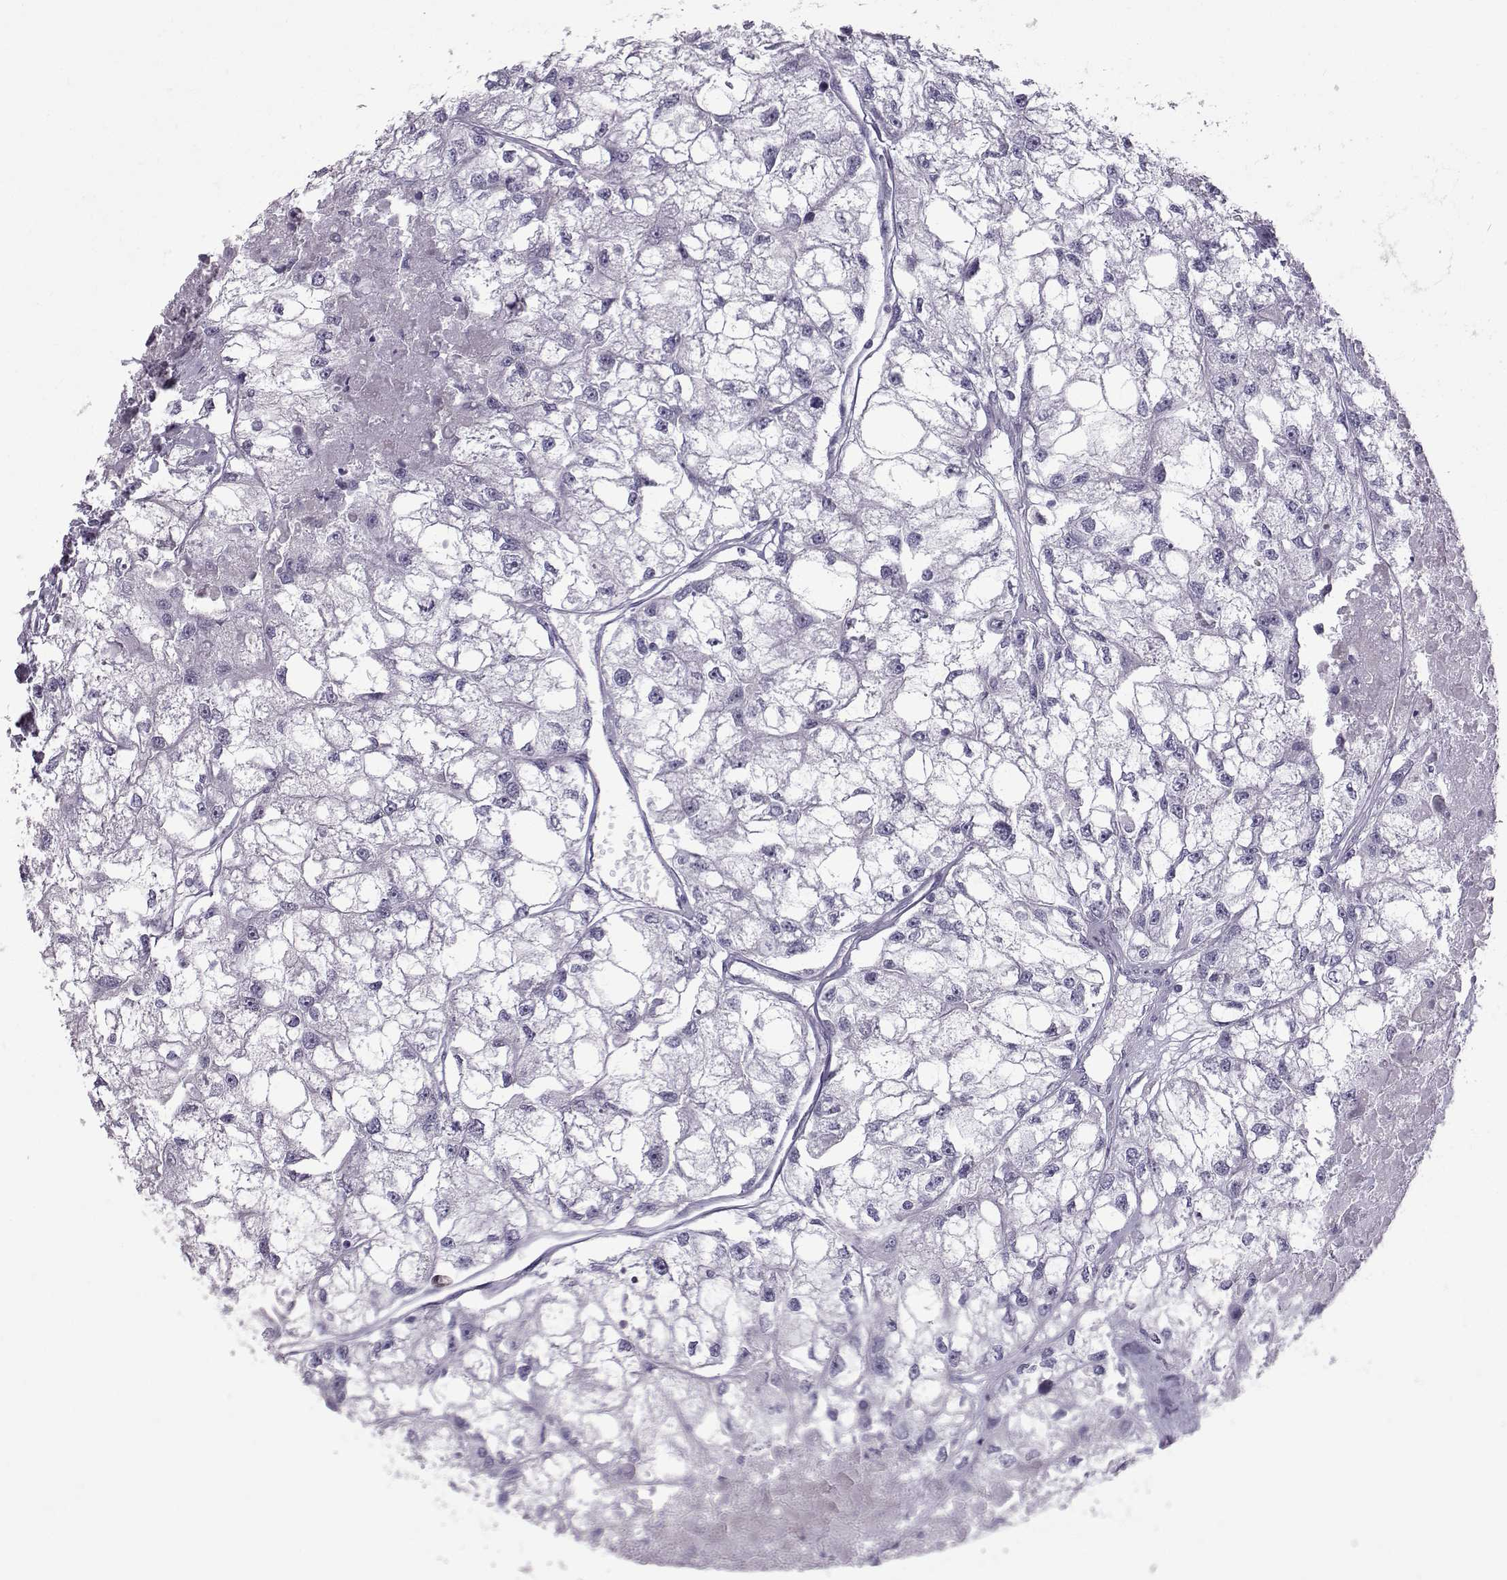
{"staining": {"intensity": "negative", "quantity": "none", "location": "none"}, "tissue": "renal cancer", "cell_type": "Tumor cells", "image_type": "cancer", "snomed": [{"axis": "morphology", "description": "Adenocarcinoma, NOS"}, {"axis": "topography", "description": "Kidney"}], "caption": "Renal cancer (adenocarcinoma) was stained to show a protein in brown. There is no significant staining in tumor cells.", "gene": "DMRT3", "patient": {"sex": "male", "age": 56}}